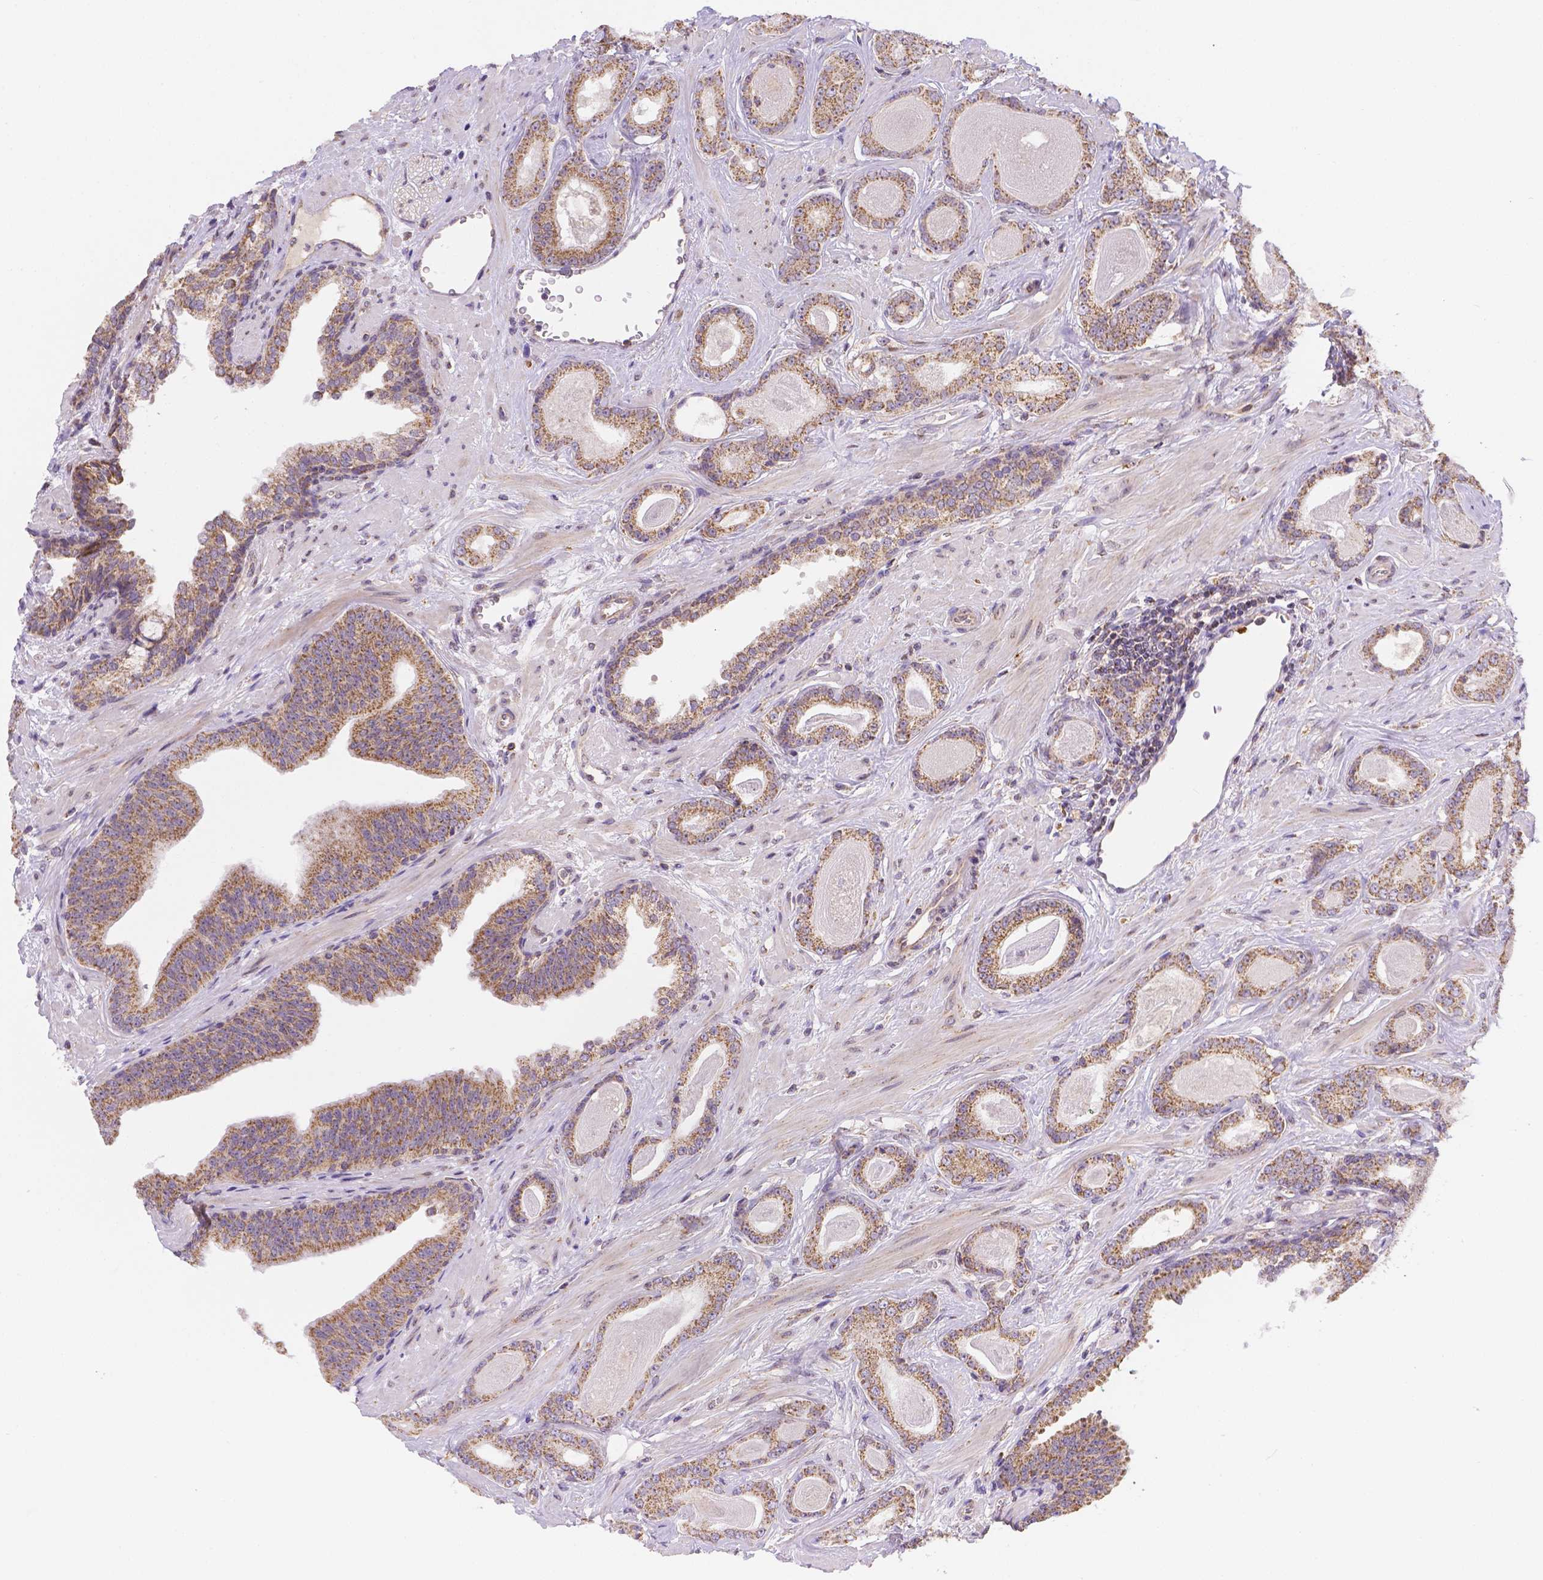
{"staining": {"intensity": "moderate", "quantity": ">75%", "location": "cytoplasmic/membranous"}, "tissue": "prostate cancer", "cell_type": "Tumor cells", "image_type": "cancer", "snomed": [{"axis": "morphology", "description": "Adenocarcinoma, Low grade"}, {"axis": "topography", "description": "Prostate"}], "caption": "Prostate cancer (low-grade adenocarcinoma) stained with immunohistochemistry (IHC) demonstrates moderate cytoplasmic/membranous positivity in approximately >75% of tumor cells.", "gene": "CYYR1", "patient": {"sex": "male", "age": 61}}